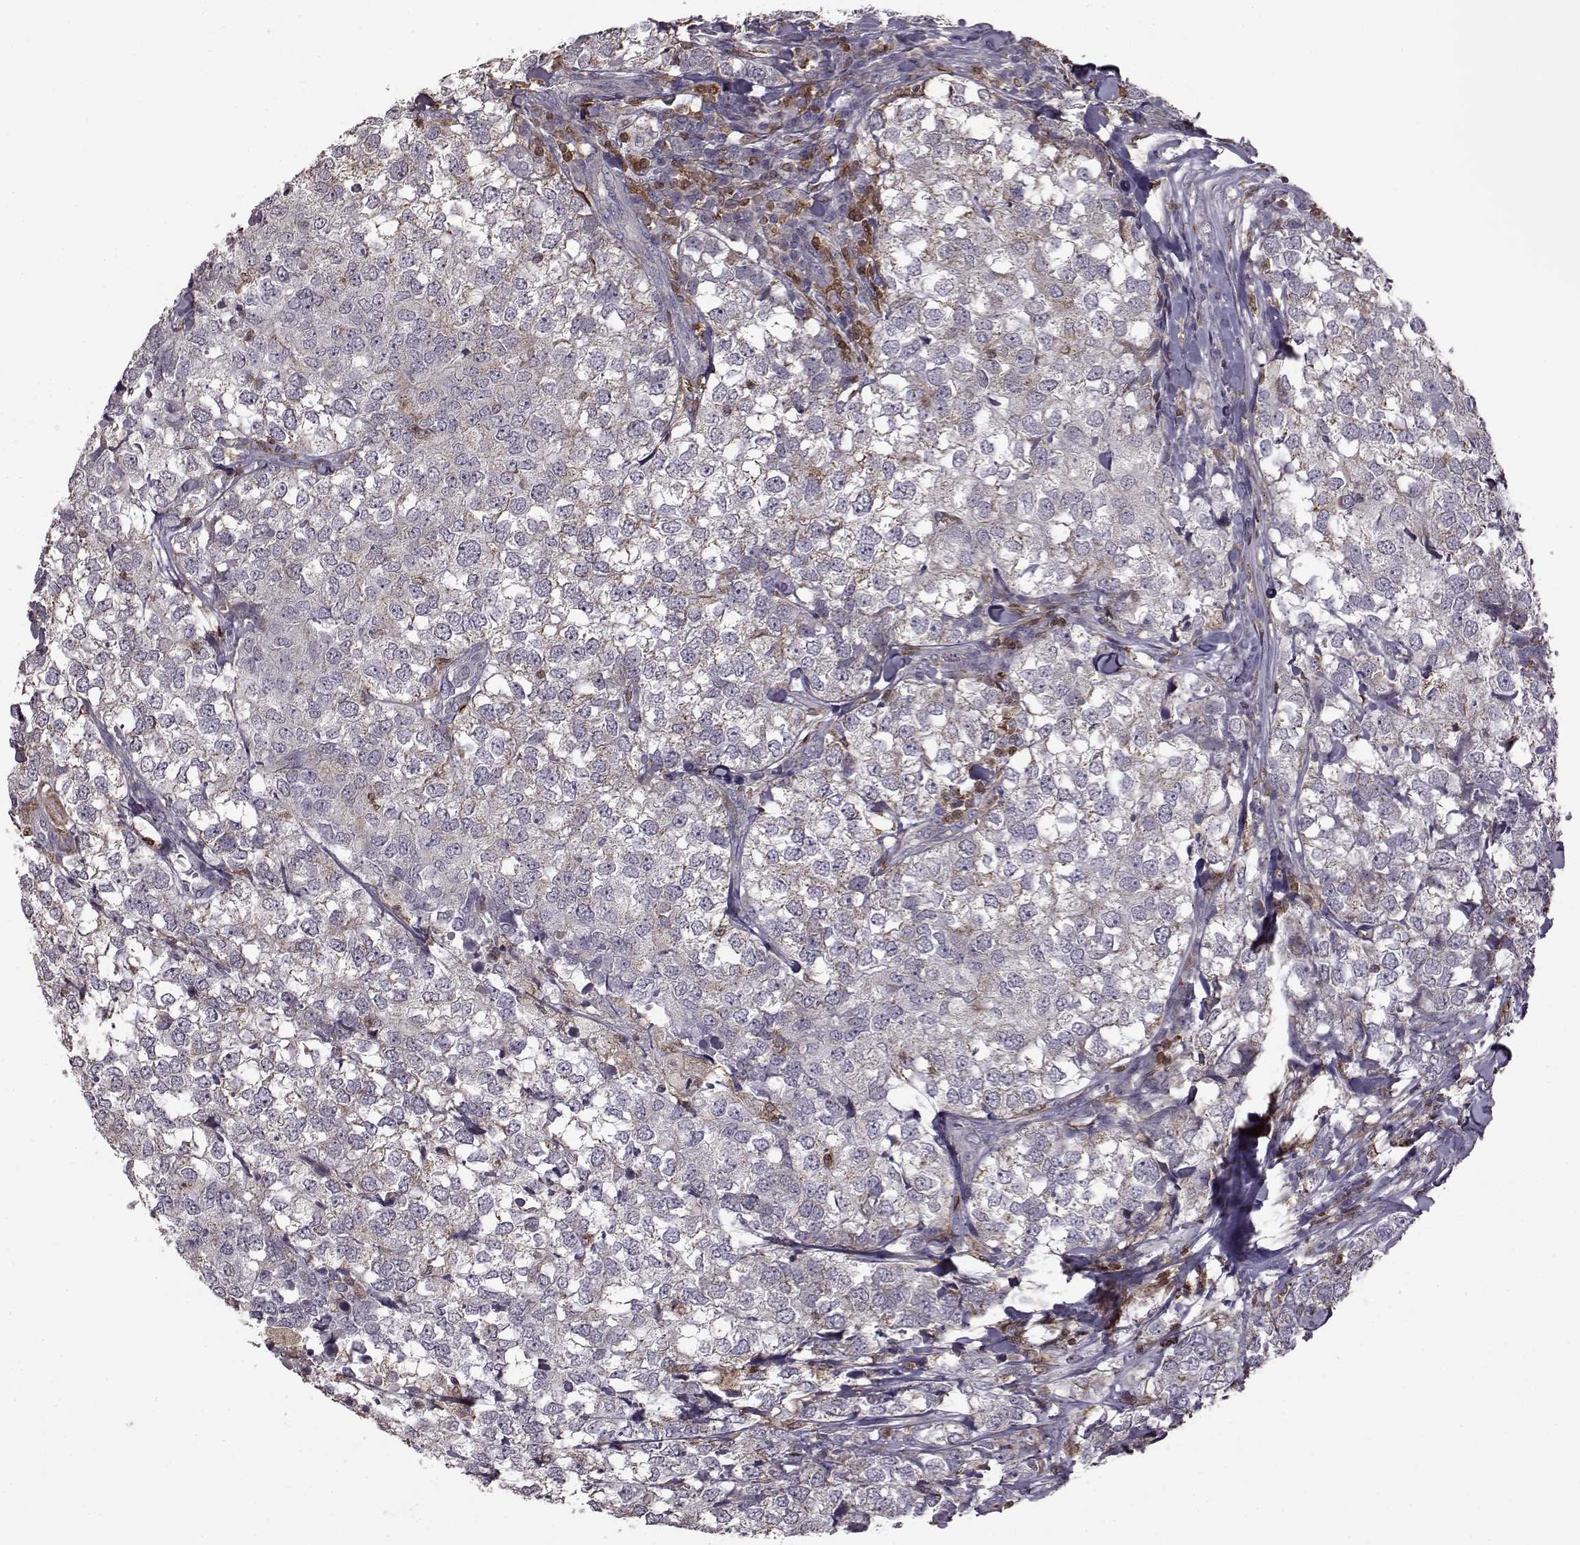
{"staining": {"intensity": "negative", "quantity": "none", "location": "none"}, "tissue": "breast cancer", "cell_type": "Tumor cells", "image_type": "cancer", "snomed": [{"axis": "morphology", "description": "Duct carcinoma"}, {"axis": "topography", "description": "Breast"}], "caption": "Immunohistochemistry photomicrograph of neoplastic tissue: breast cancer stained with DAB exhibits no significant protein expression in tumor cells. The staining is performed using DAB (3,3'-diaminobenzidine) brown chromogen with nuclei counter-stained in using hematoxylin.", "gene": "DOK2", "patient": {"sex": "female", "age": 30}}